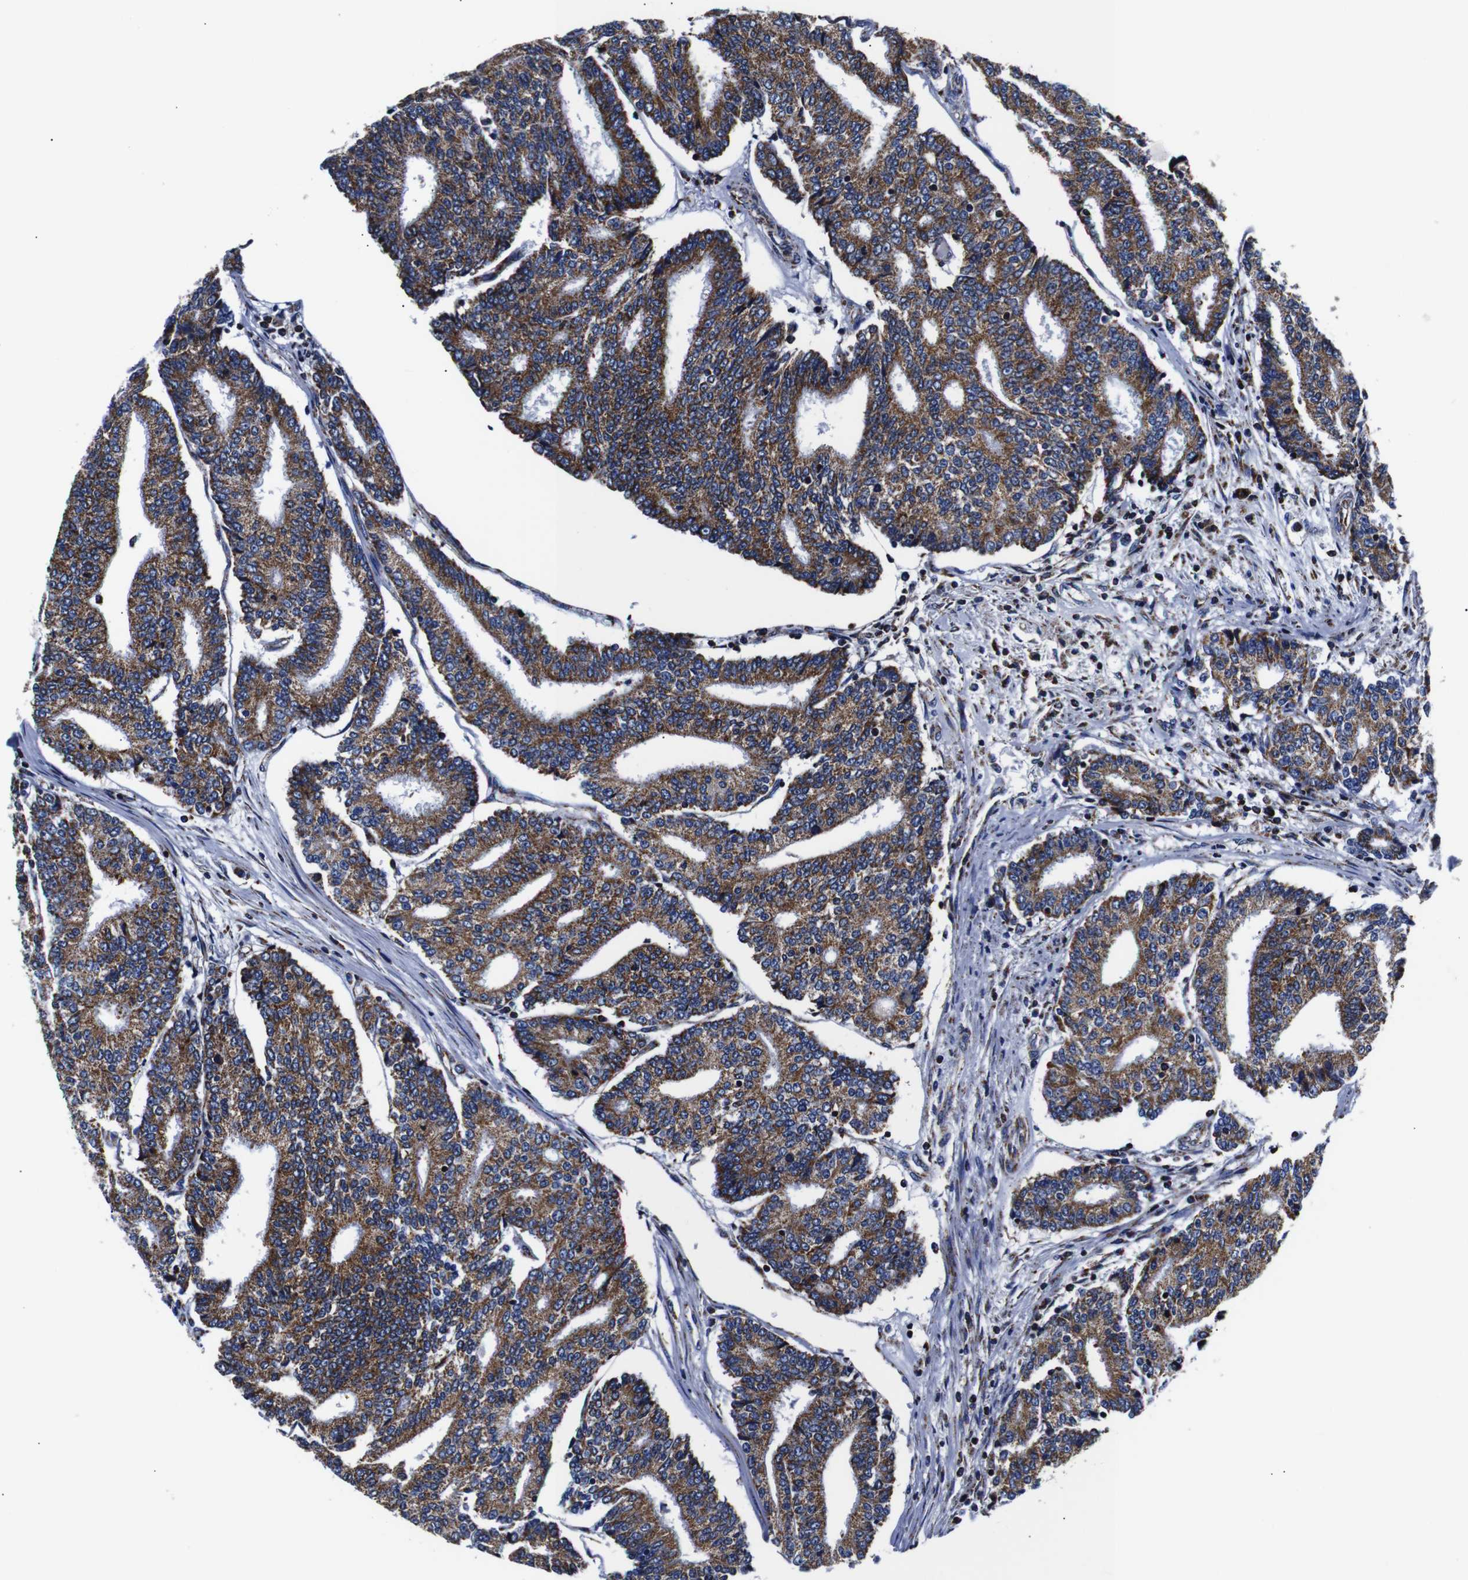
{"staining": {"intensity": "strong", "quantity": ">75%", "location": "cytoplasmic/membranous"}, "tissue": "prostate cancer", "cell_type": "Tumor cells", "image_type": "cancer", "snomed": [{"axis": "morphology", "description": "Normal tissue, NOS"}, {"axis": "morphology", "description": "Adenocarcinoma, High grade"}, {"axis": "topography", "description": "Prostate"}, {"axis": "topography", "description": "Seminal veicle"}], "caption": "Adenocarcinoma (high-grade) (prostate) stained with a brown dye exhibits strong cytoplasmic/membranous positive positivity in about >75% of tumor cells.", "gene": "FKBP9", "patient": {"sex": "male", "age": 55}}